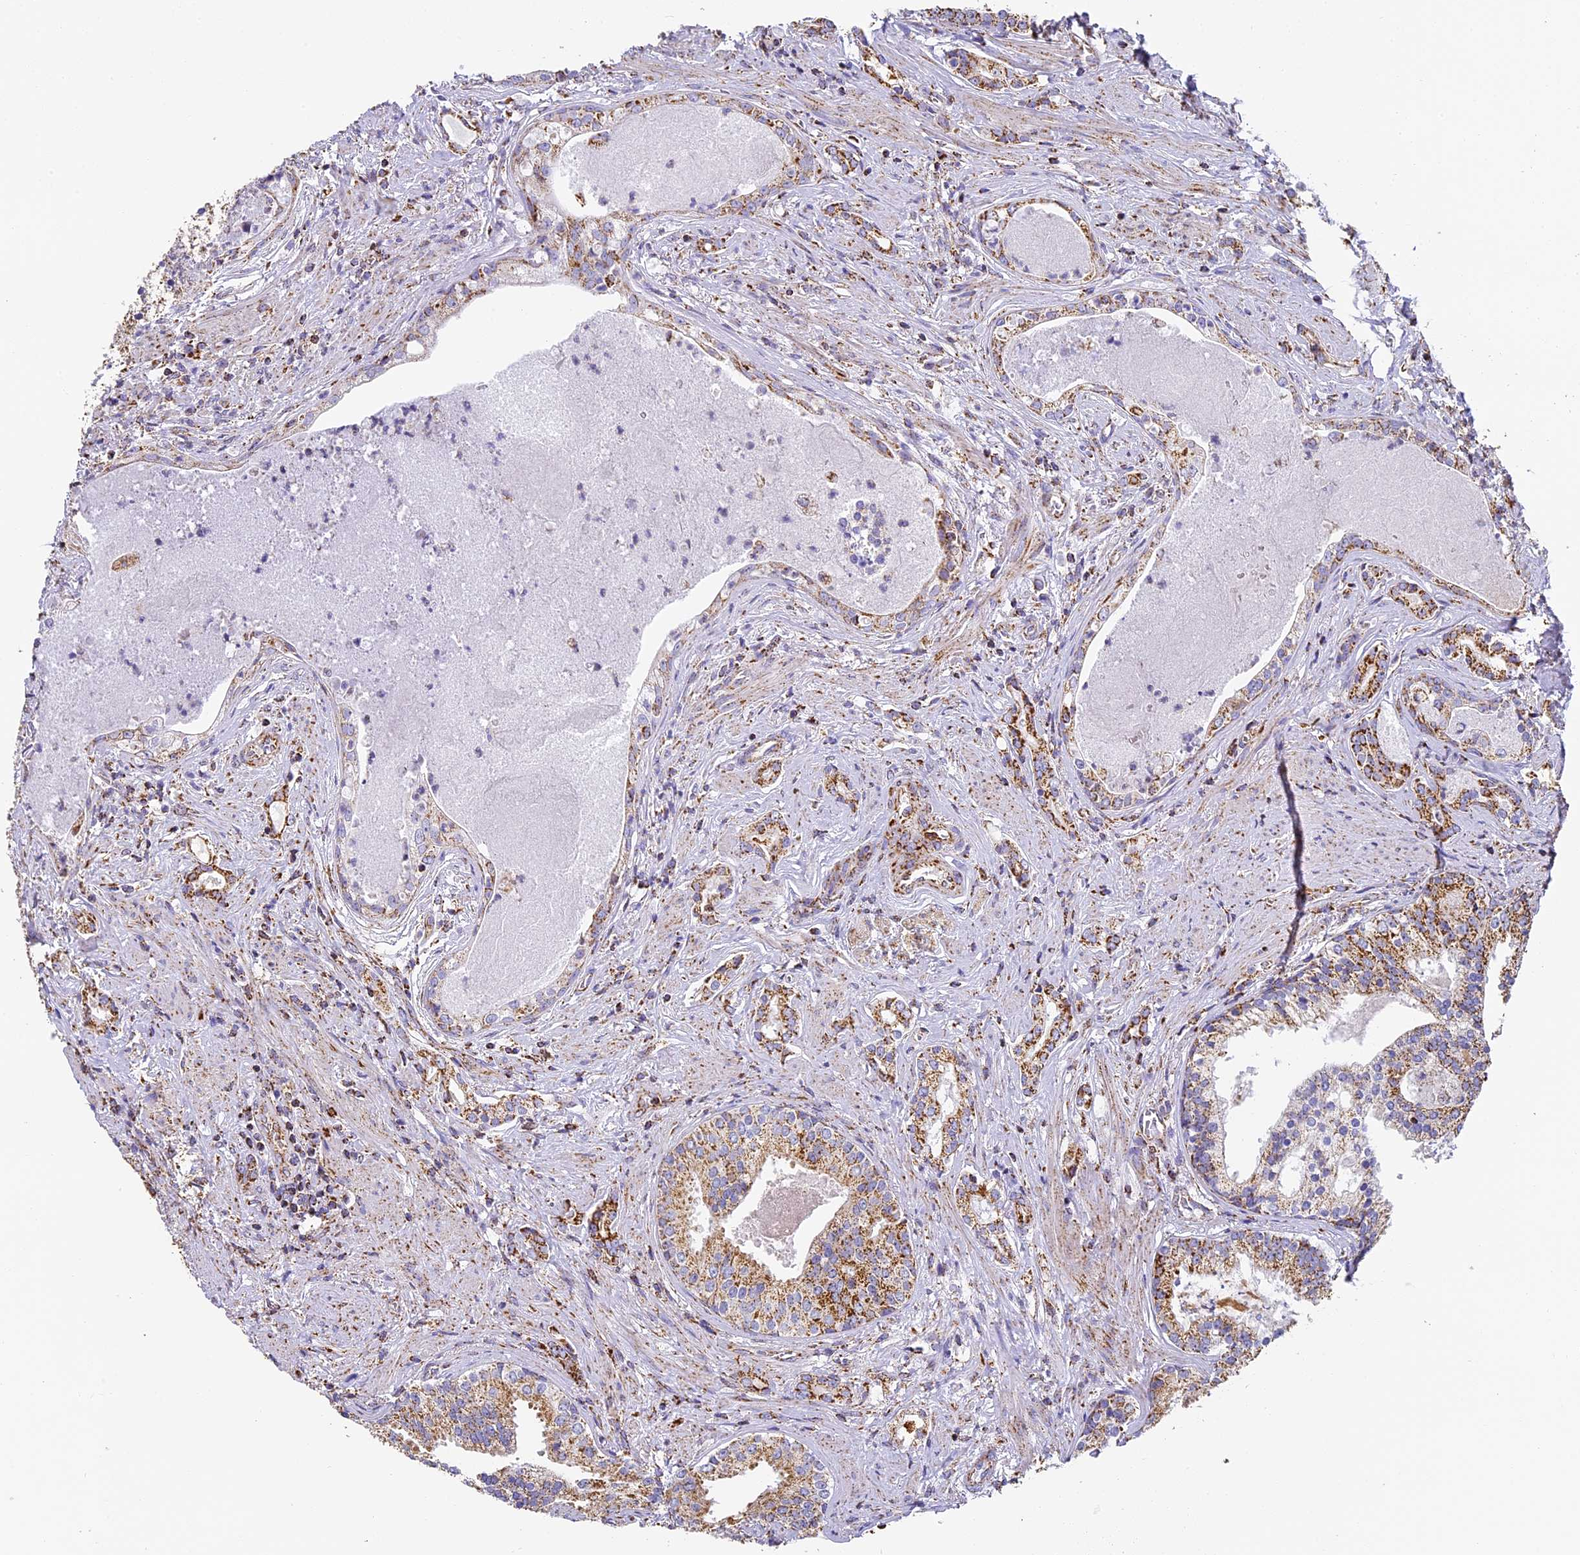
{"staining": {"intensity": "moderate", "quantity": ">75%", "location": "cytoplasmic/membranous"}, "tissue": "prostate cancer", "cell_type": "Tumor cells", "image_type": "cancer", "snomed": [{"axis": "morphology", "description": "Adenocarcinoma, High grade"}, {"axis": "topography", "description": "Prostate"}], "caption": "Moderate cytoplasmic/membranous protein expression is seen in approximately >75% of tumor cells in adenocarcinoma (high-grade) (prostate).", "gene": "STK17A", "patient": {"sex": "male", "age": 58}}